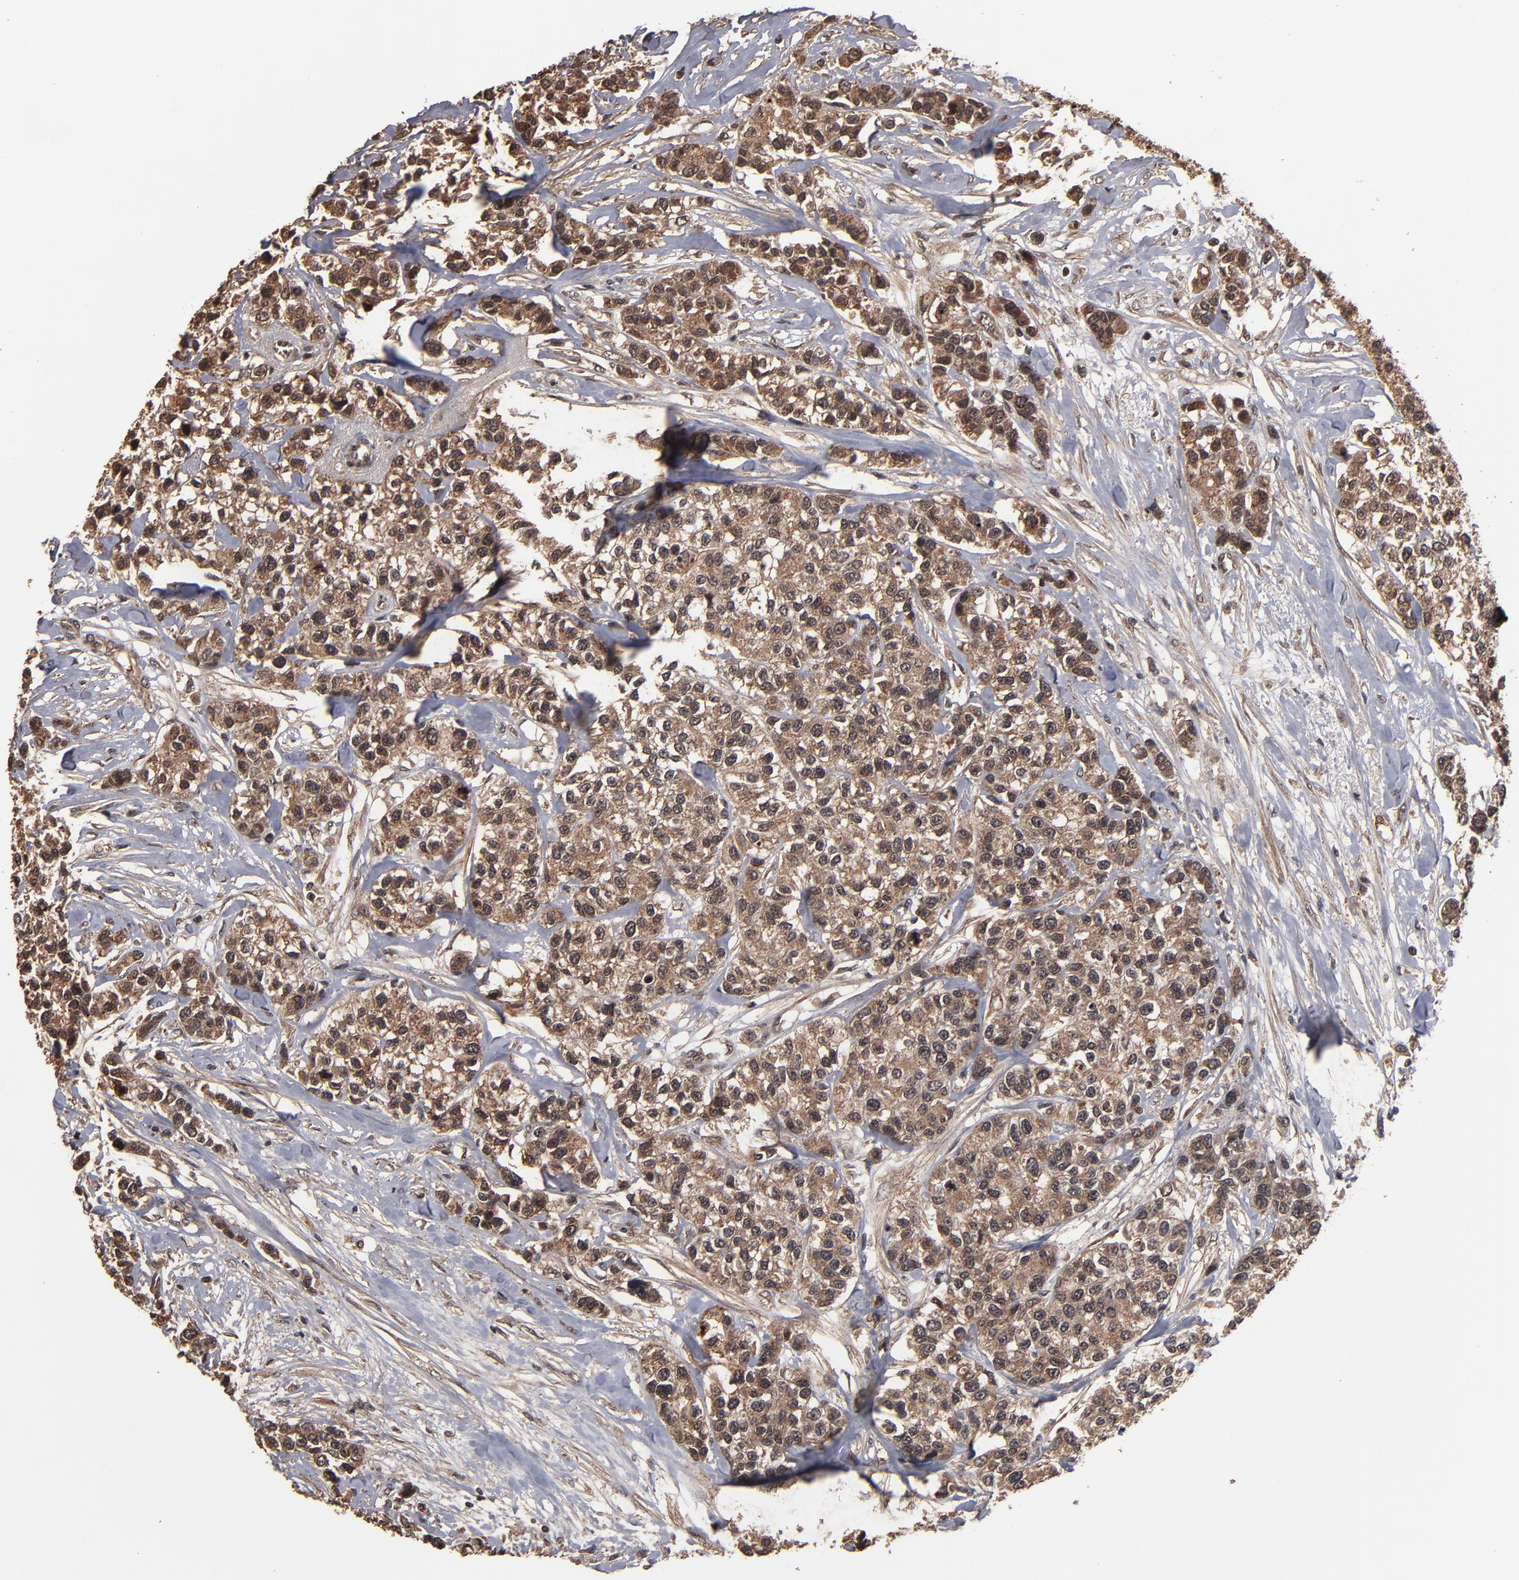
{"staining": {"intensity": "moderate", "quantity": ">75%", "location": "nuclear"}, "tissue": "breast cancer", "cell_type": "Tumor cells", "image_type": "cancer", "snomed": [{"axis": "morphology", "description": "Duct carcinoma"}, {"axis": "topography", "description": "Breast"}], "caption": "Brown immunohistochemical staining in breast cancer displays moderate nuclear staining in about >75% of tumor cells.", "gene": "NXF2B", "patient": {"sex": "female", "age": 51}}